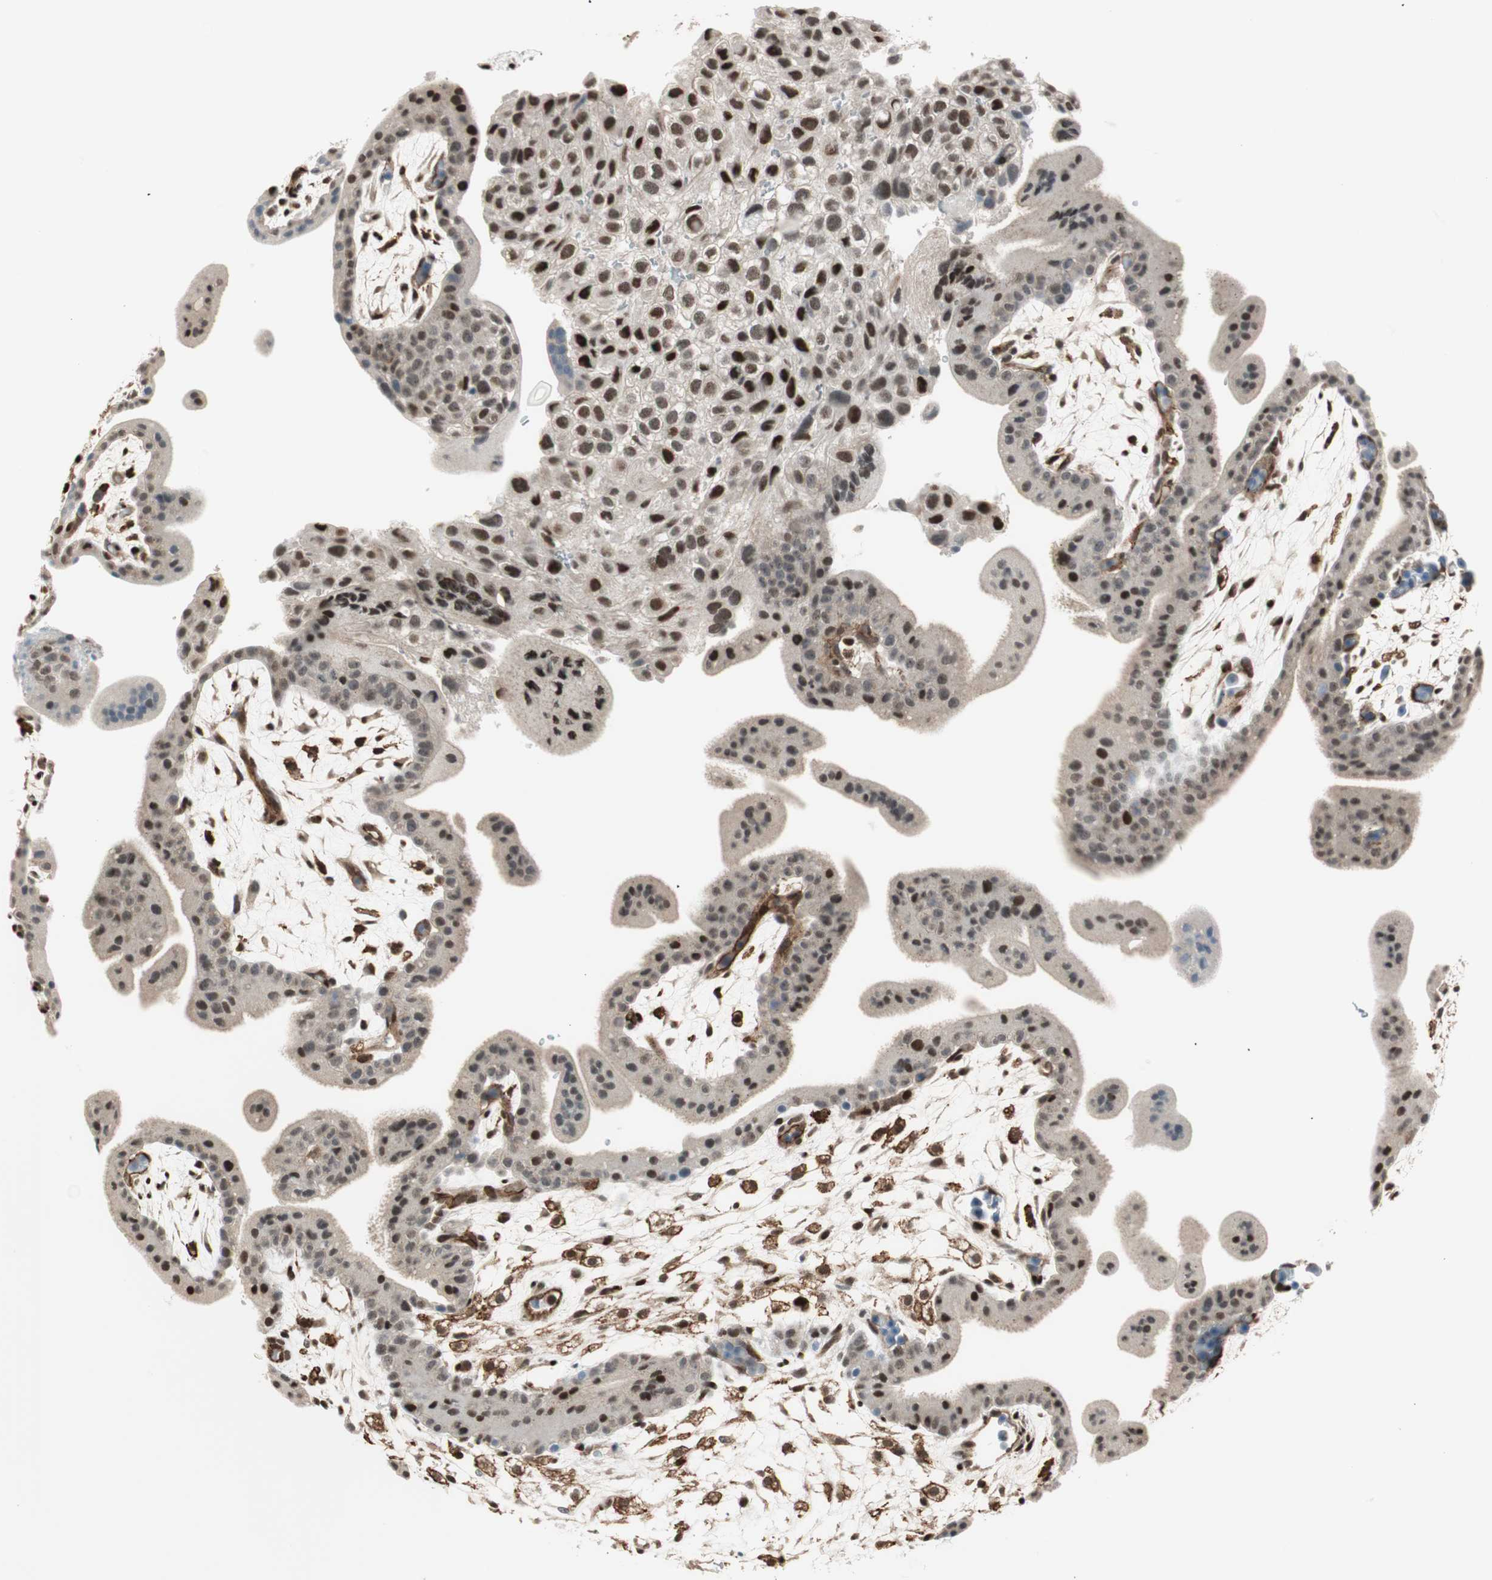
{"staining": {"intensity": "strong", "quantity": ">75%", "location": "nuclear"}, "tissue": "placenta", "cell_type": "Decidual cells", "image_type": "normal", "snomed": [{"axis": "morphology", "description": "Normal tissue, NOS"}, {"axis": "topography", "description": "Placenta"}], "caption": "High-power microscopy captured an immunohistochemistry (IHC) histopathology image of benign placenta, revealing strong nuclear staining in approximately >75% of decidual cells.", "gene": "CDK19", "patient": {"sex": "female", "age": 35}}